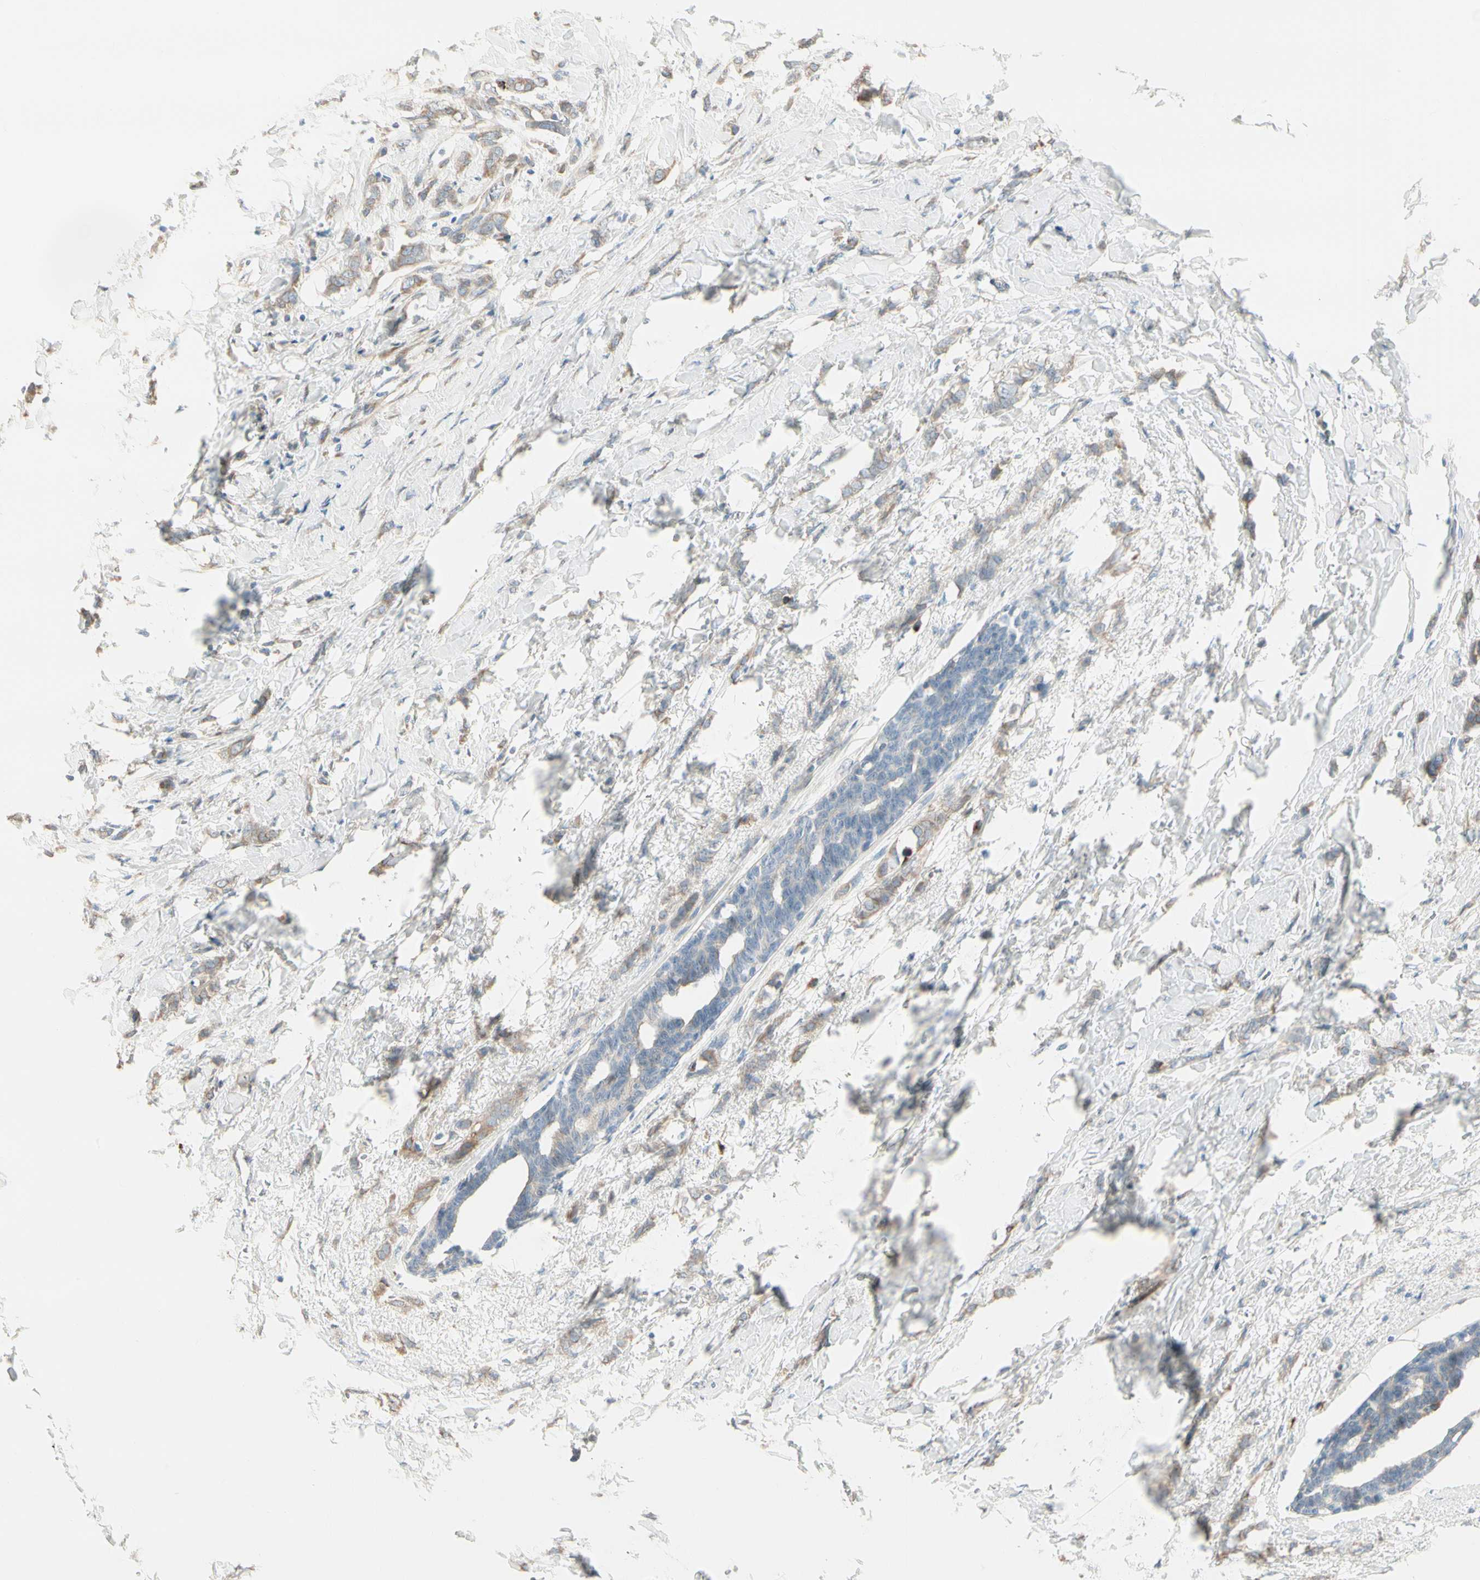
{"staining": {"intensity": "weak", "quantity": ">75%", "location": "cytoplasmic/membranous"}, "tissue": "breast cancer", "cell_type": "Tumor cells", "image_type": "cancer", "snomed": [{"axis": "morphology", "description": "Lobular carcinoma, in situ"}, {"axis": "morphology", "description": "Lobular carcinoma"}, {"axis": "topography", "description": "Breast"}], "caption": "There is low levels of weak cytoplasmic/membranous positivity in tumor cells of lobular carcinoma (breast), as demonstrated by immunohistochemical staining (brown color).", "gene": "NUCB2", "patient": {"sex": "female", "age": 41}}